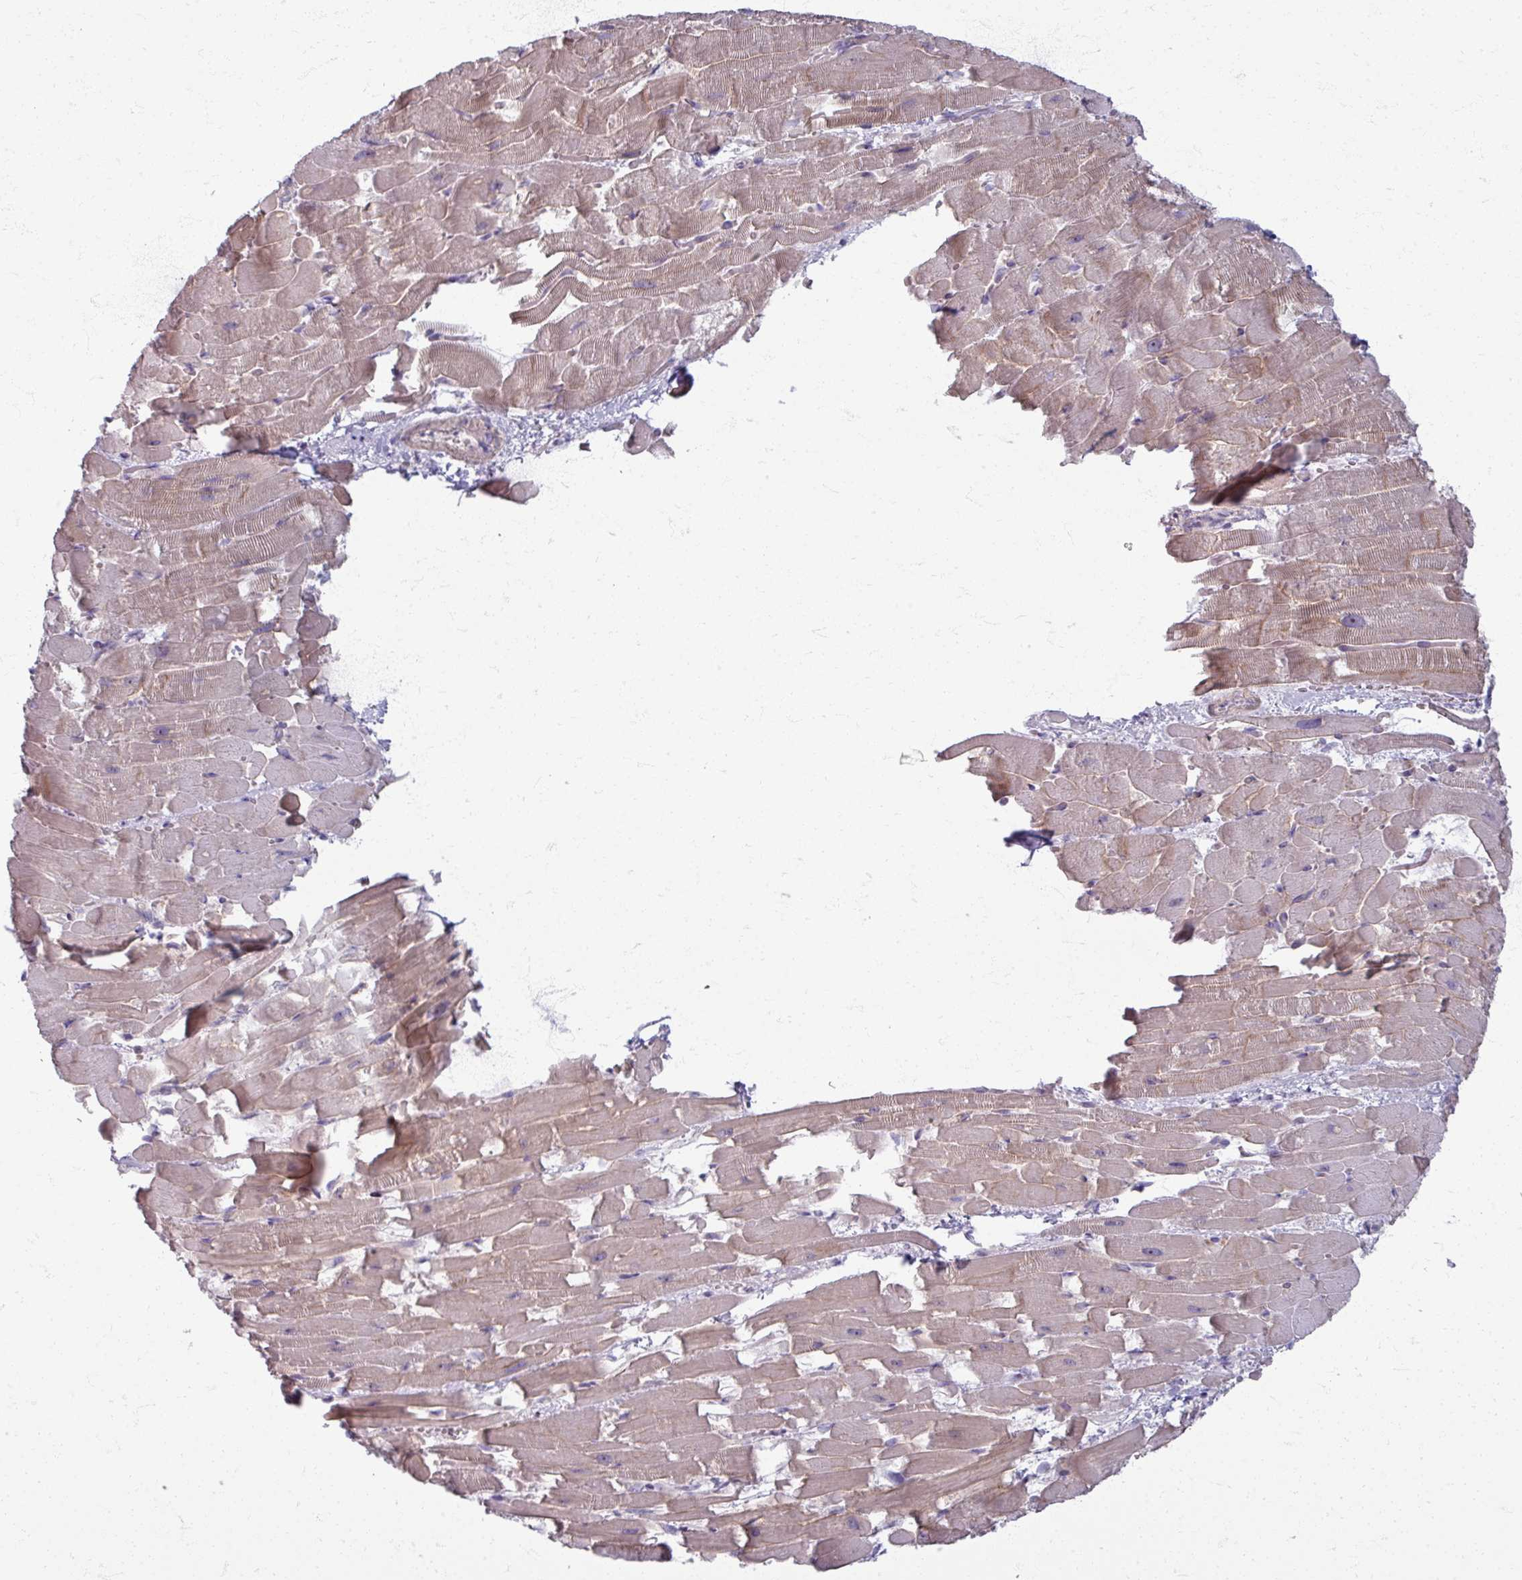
{"staining": {"intensity": "weak", "quantity": "25%-75%", "location": "cytoplasmic/membranous"}, "tissue": "heart muscle", "cell_type": "Cardiomyocytes", "image_type": "normal", "snomed": [{"axis": "morphology", "description": "Normal tissue, NOS"}, {"axis": "topography", "description": "Heart"}], "caption": "Protein staining reveals weak cytoplasmic/membranous staining in approximately 25%-75% of cardiomyocytes in normal heart muscle. The protein is shown in brown color, while the nuclei are stained blue.", "gene": "TTLL7", "patient": {"sex": "male", "age": 37}}